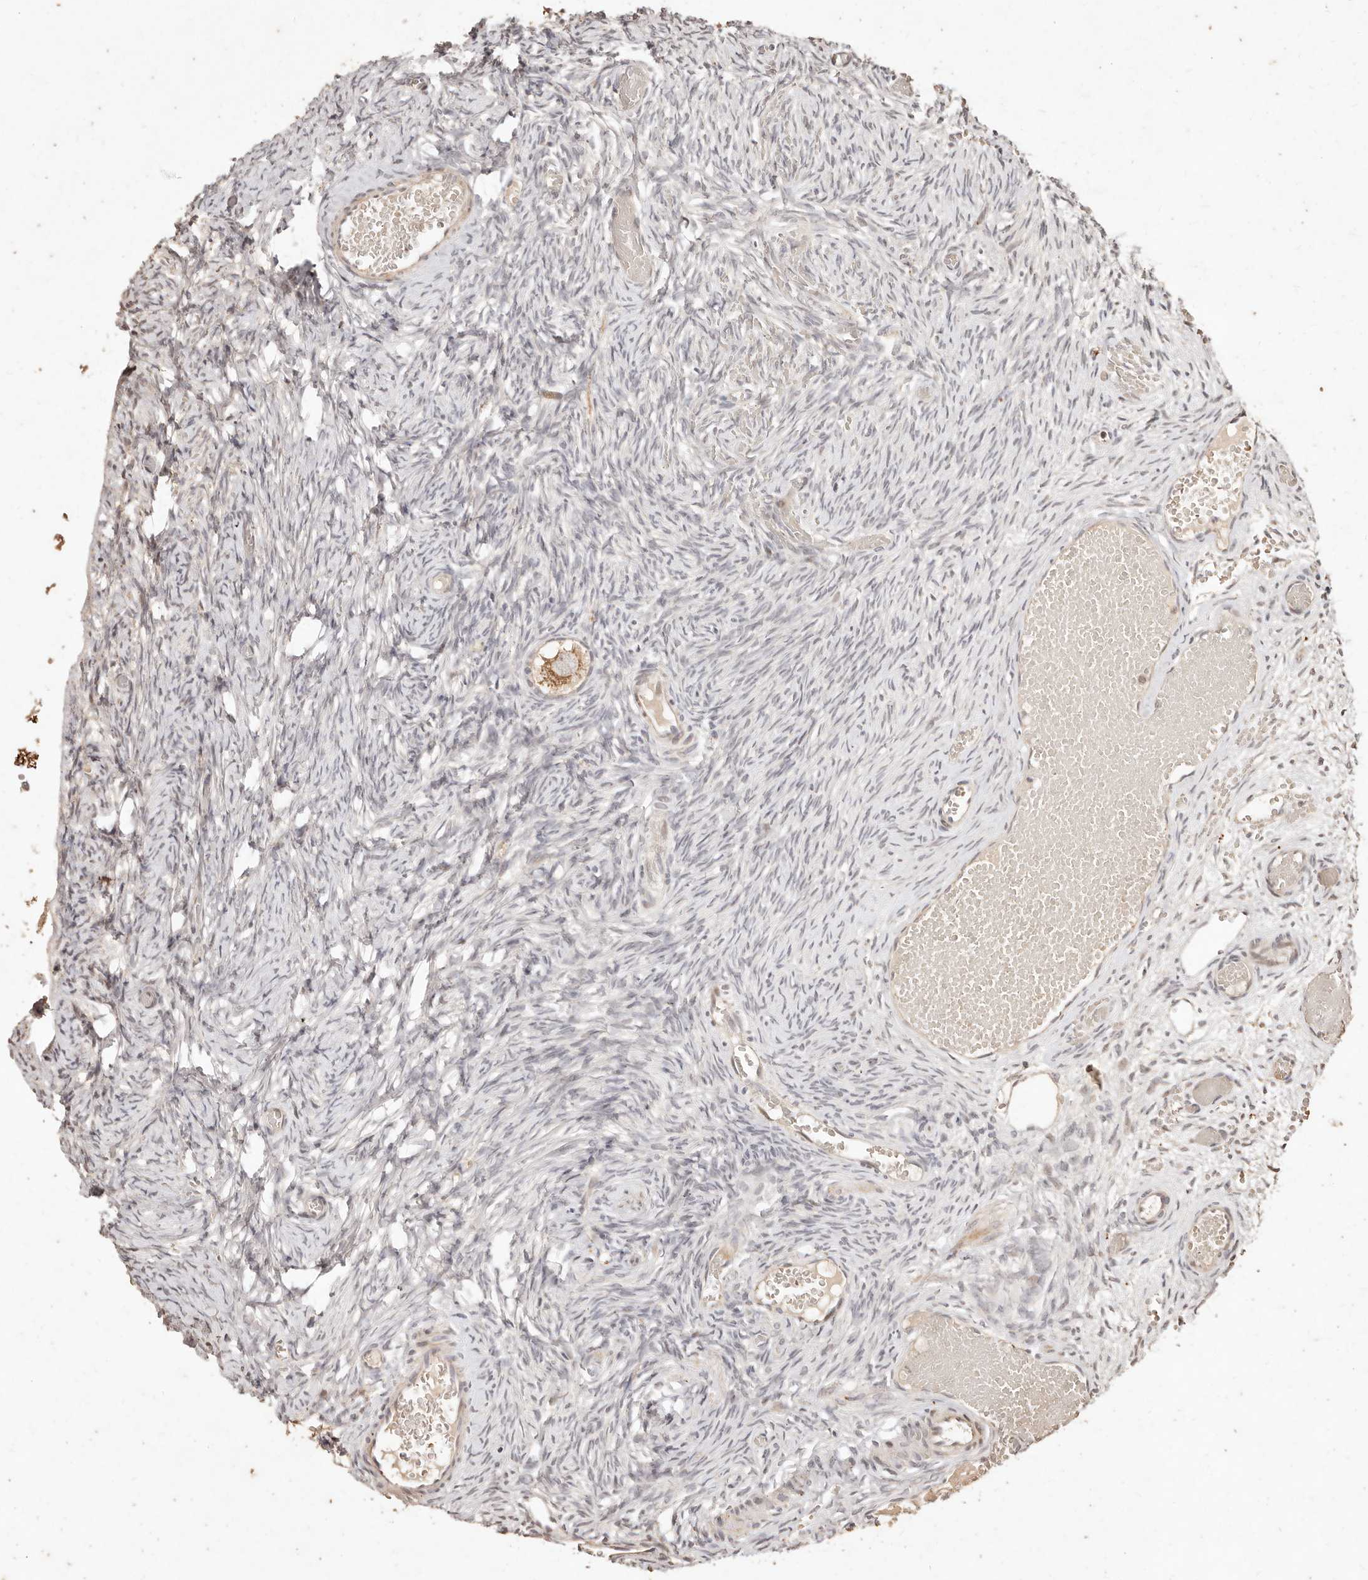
{"staining": {"intensity": "moderate", "quantity": ">75%", "location": "cytoplasmic/membranous"}, "tissue": "ovary", "cell_type": "Follicle cells", "image_type": "normal", "snomed": [{"axis": "morphology", "description": "Adenocarcinoma, NOS"}, {"axis": "topography", "description": "Endometrium"}], "caption": "Brown immunohistochemical staining in normal human ovary exhibits moderate cytoplasmic/membranous staining in approximately >75% of follicle cells.", "gene": "KIF9", "patient": {"sex": "female", "age": 32}}